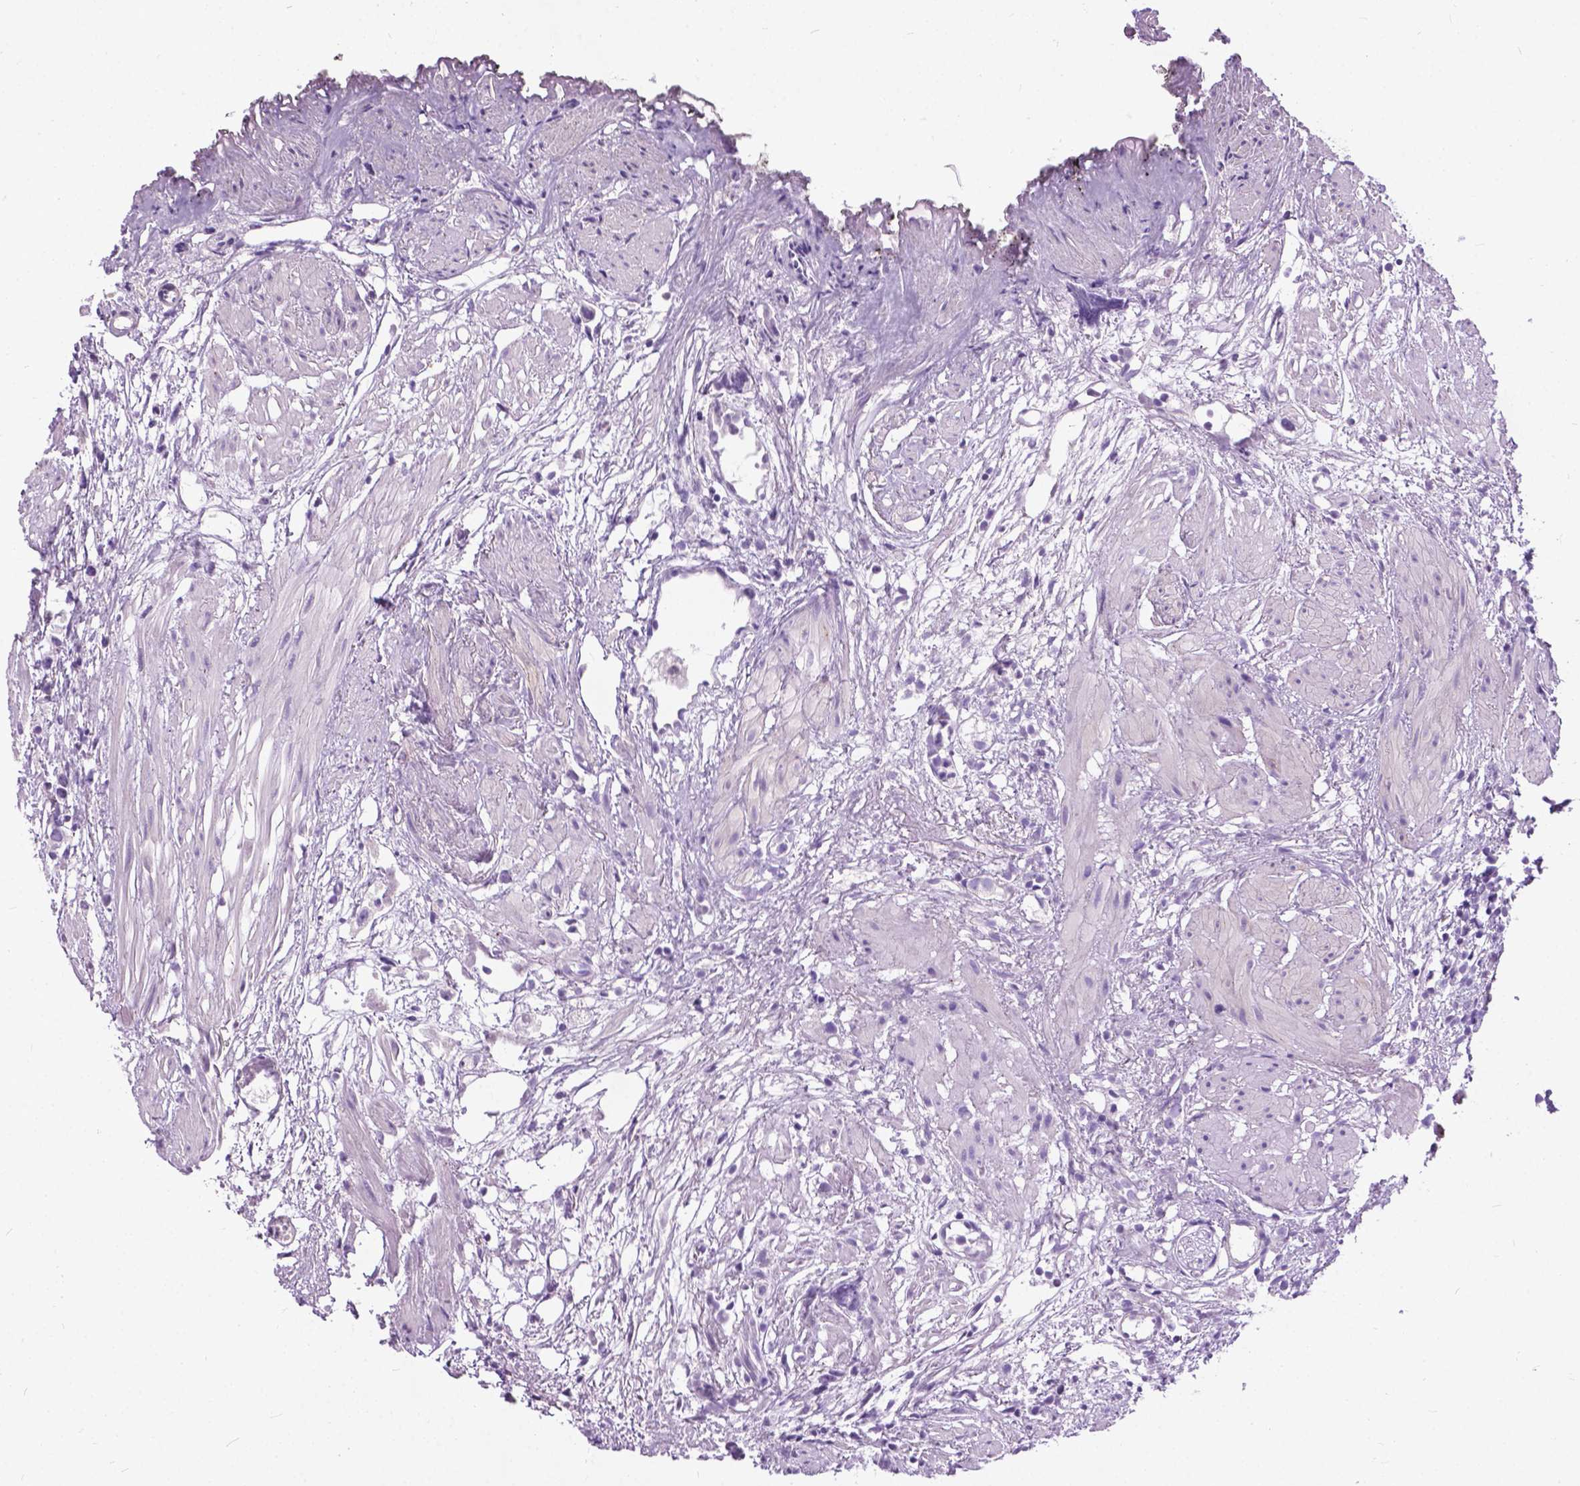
{"staining": {"intensity": "negative", "quantity": "none", "location": "none"}, "tissue": "prostate cancer", "cell_type": "Tumor cells", "image_type": "cancer", "snomed": [{"axis": "morphology", "description": "Adenocarcinoma, High grade"}, {"axis": "topography", "description": "Prostate"}], "caption": "Immunohistochemistry (IHC) image of neoplastic tissue: prostate high-grade adenocarcinoma stained with DAB shows no significant protein expression in tumor cells.", "gene": "PROB1", "patient": {"sex": "male", "age": 68}}